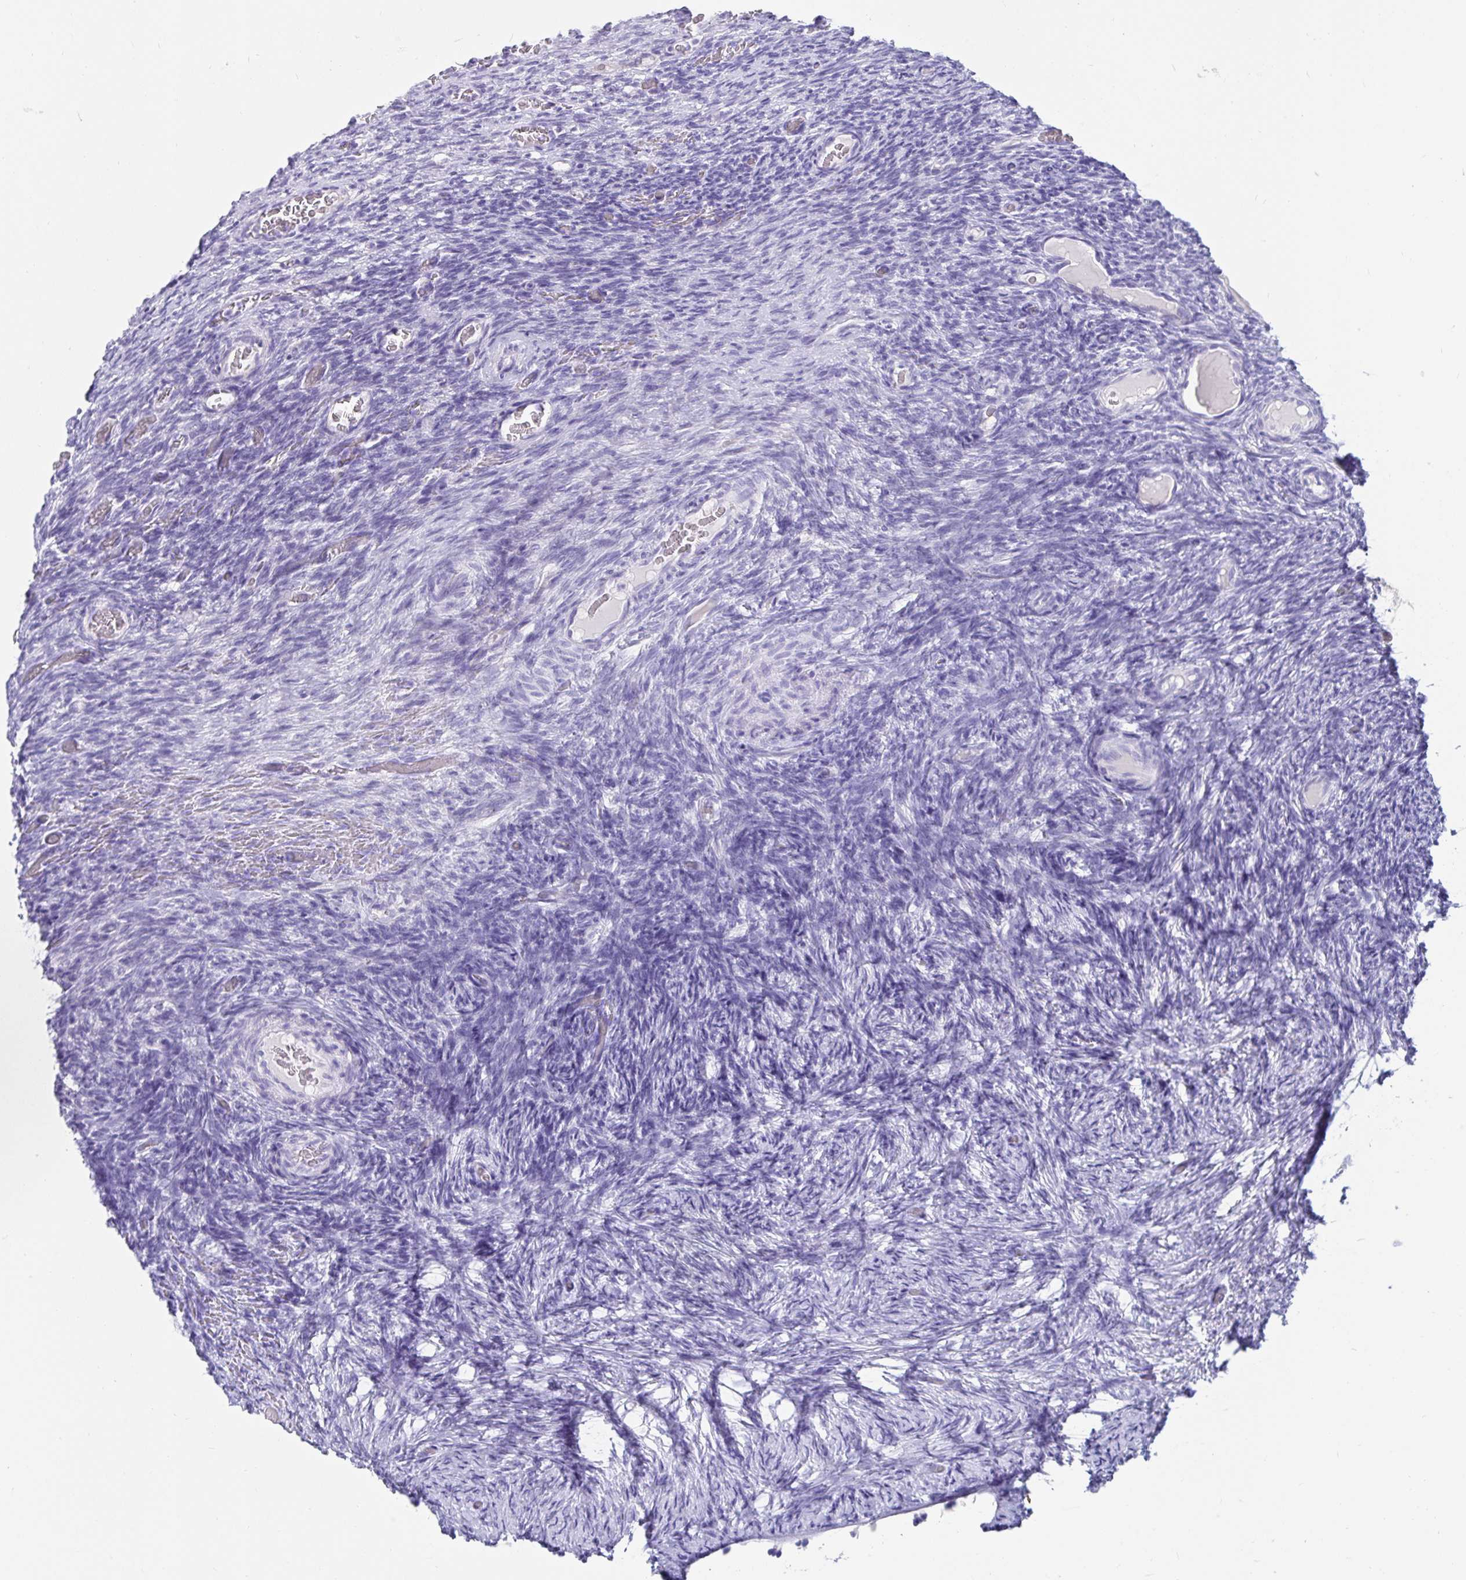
{"staining": {"intensity": "negative", "quantity": "none", "location": "none"}, "tissue": "ovary", "cell_type": "Ovarian stroma cells", "image_type": "normal", "snomed": [{"axis": "morphology", "description": "Normal tissue, NOS"}, {"axis": "topography", "description": "Ovary"}], "caption": "This is an immunohistochemistry (IHC) photomicrograph of unremarkable ovary. There is no expression in ovarian stroma cells.", "gene": "ZPBP2", "patient": {"sex": "female", "age": 34}}